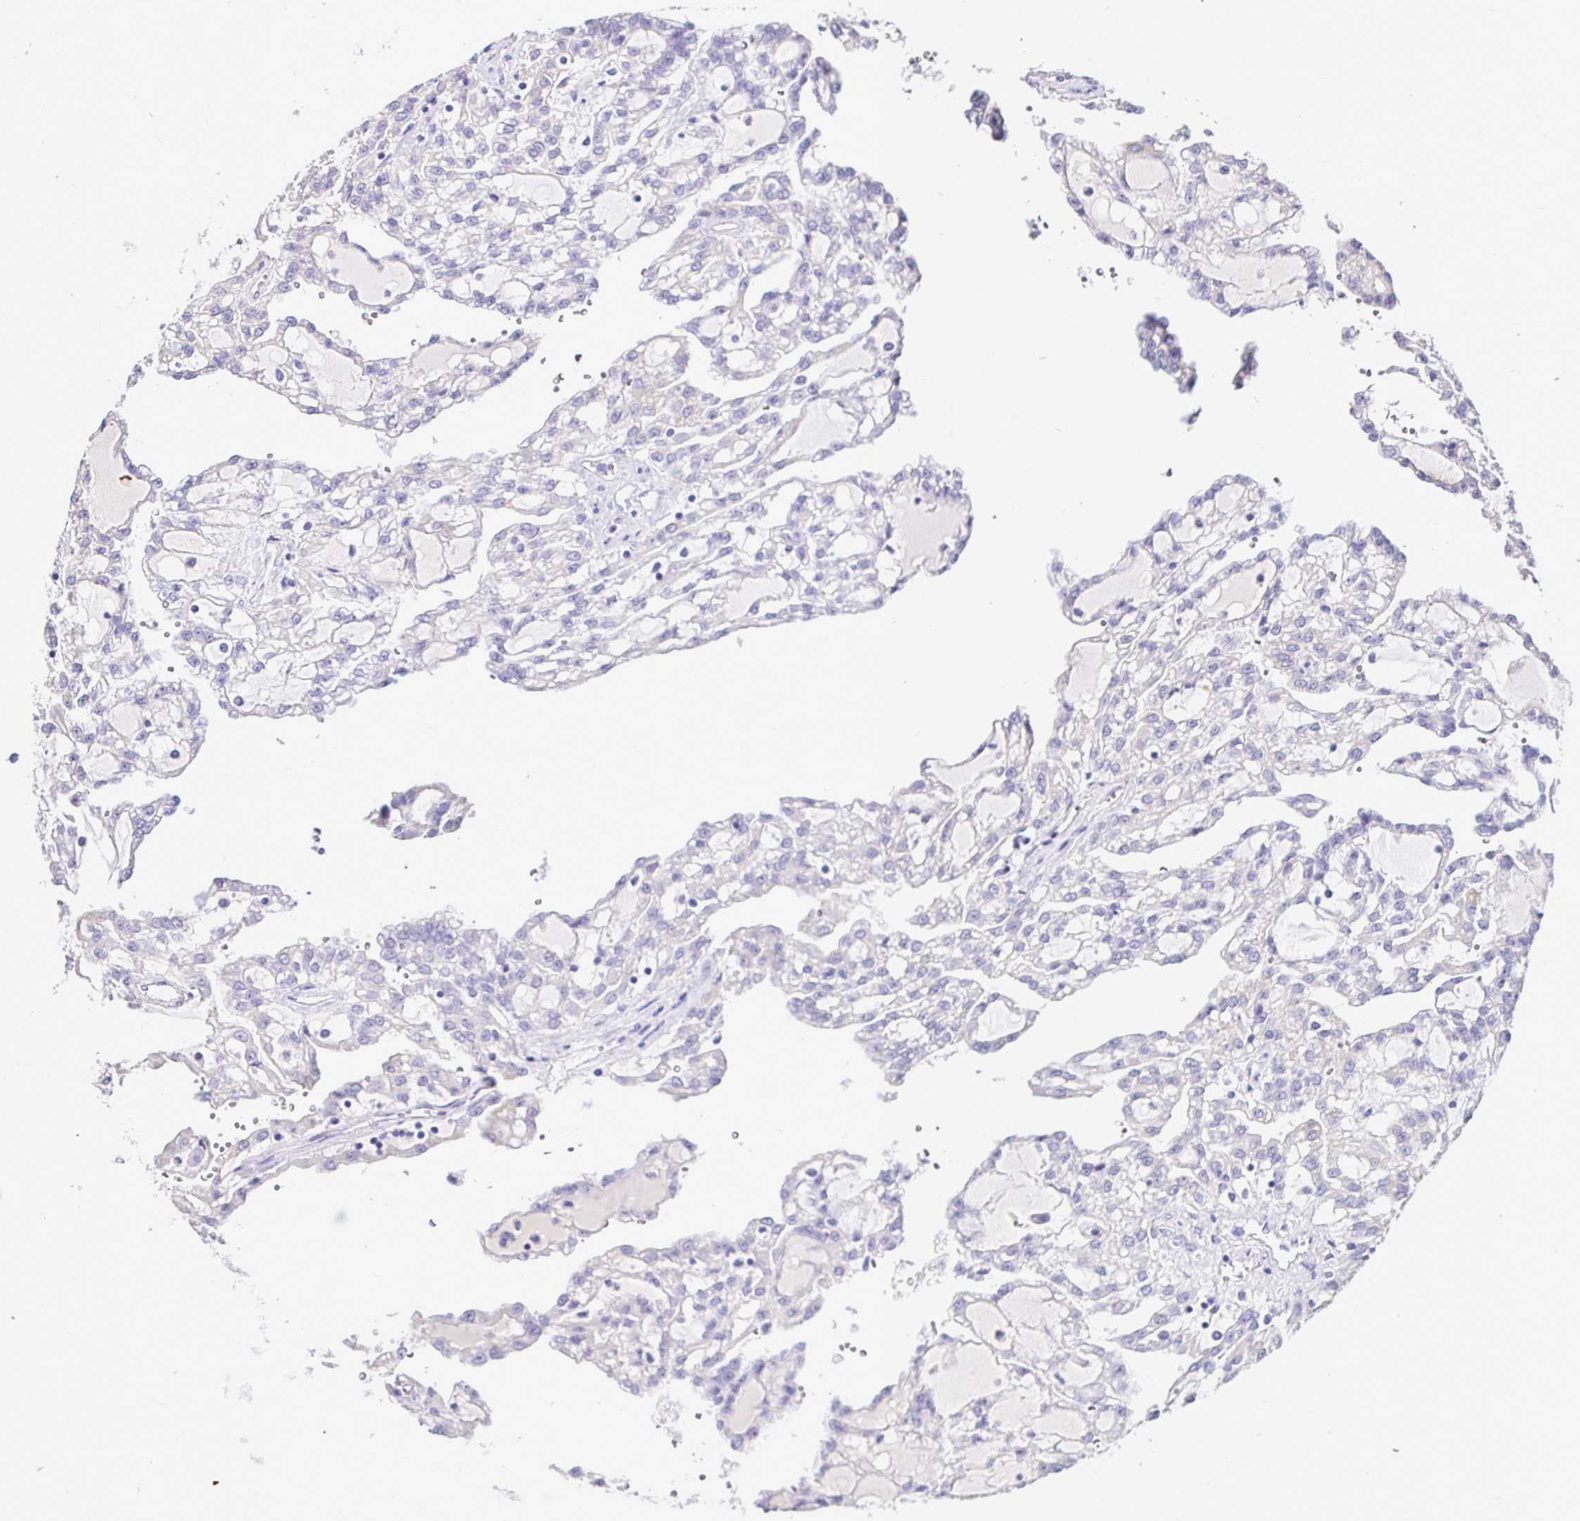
{"staining": {"intensity": "negative", "quantity": "none", "location": "none"}, "tissue": "renal cancer", "cell_type": "Tumor cells", "image_type": "cancer", "snomed": [{"axis": "morphology", "description": "Adenocarcinoma, NOS"}, {"axis": "topography", "description": "Kidney"}], "caption": "The photomicrograph shows no staining of tumor cells in adenocarcinoma (renal). (Stains: DAB (3,3'-diaminobenzidine) immunohistochemistry with hematoxylin counter stain, Microscopy: brightfield microscopy at high magnification).", "gene": "TAF1D", "patient": {"sex": "male", "age": 63}}